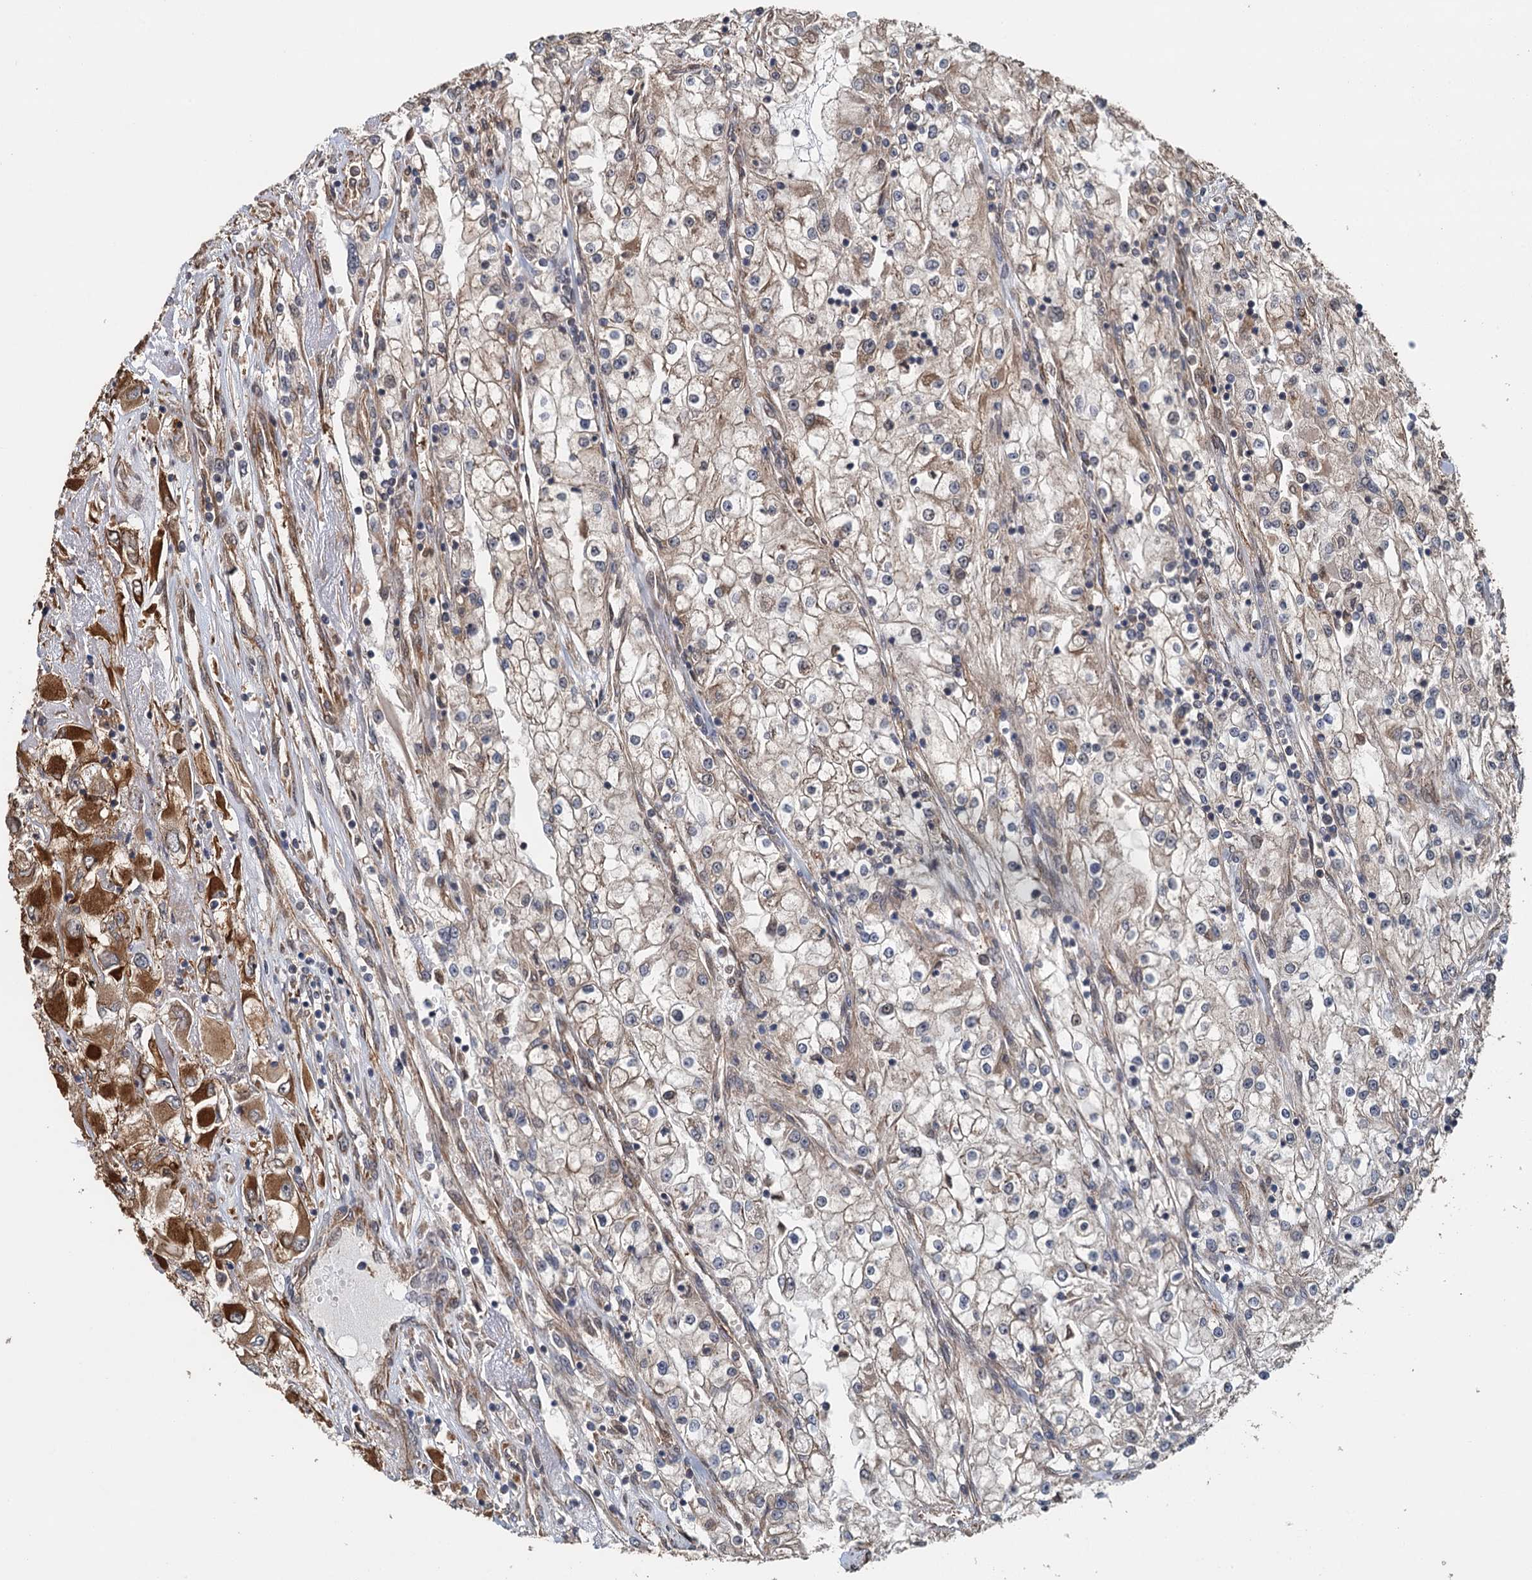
{"staining": {"intensity": "moderate", "quantity": "25%-75%", "location": "cytoplasmic/membranous"}, "tissue": "renal cancer", "cell_type": "Tumor cells", "image_type": "cancer", "snomed": [{"axis": "morphology", "description": "Adenocarcinoma, NOS"}, {"axis": "topography", "description": "Kidney"}], "caption": "Approximately 25%-75% of tumor cells in human renal adenocarcinoma display moderate cytoplasmic/membranous protein expression as visualized by brown immunohistochemical staining.", "gene": "MEAK7", "patient": {"sex": "female", "age": 52}}